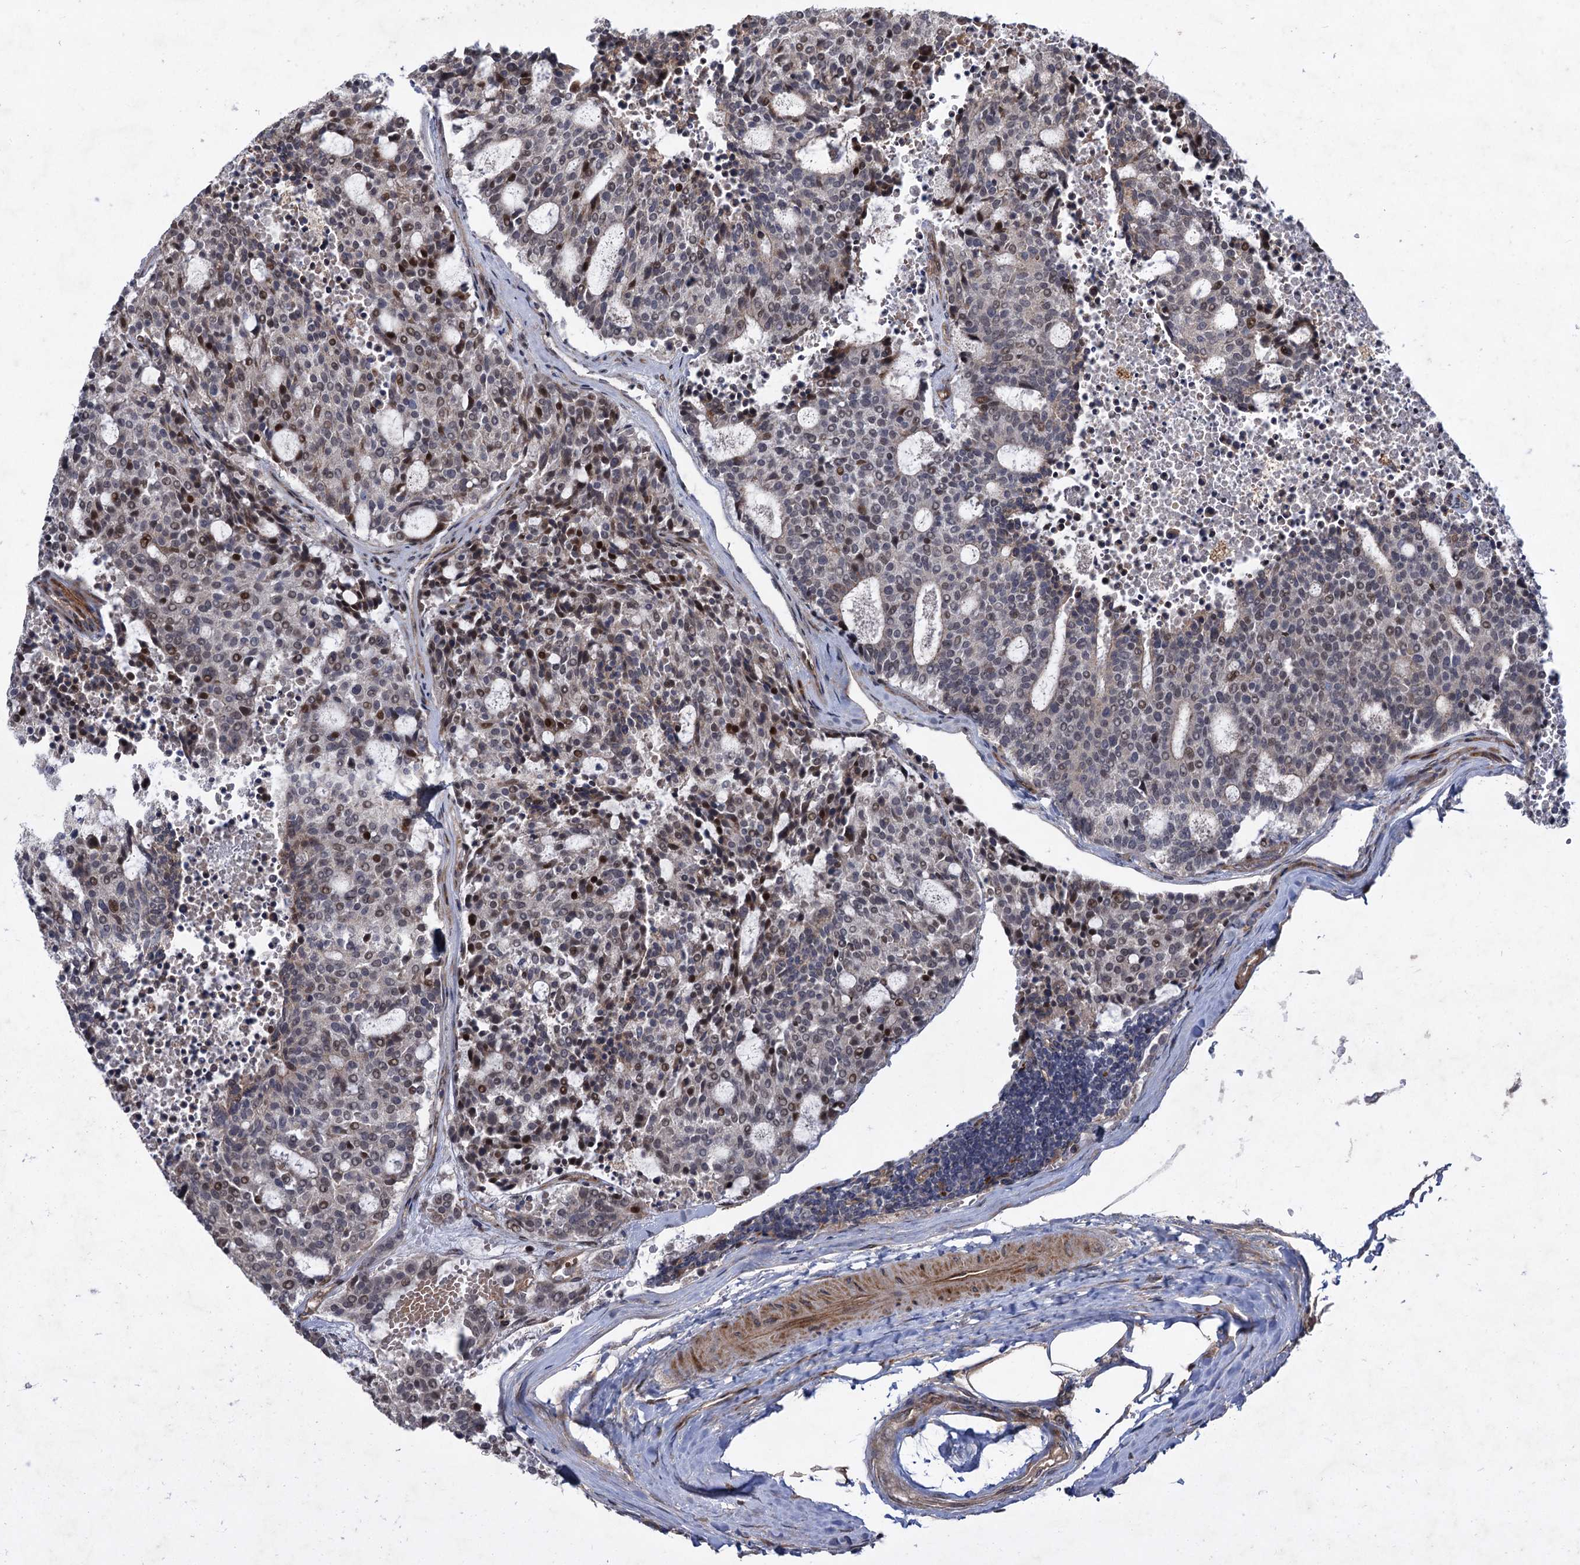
{"staining": {"intensity": "weak", "quantity": "<25%", "location": "nuclear"}, "tissue": "carcinoid", "cell_type": "Tumor cells", "image_type": "cancer", "snomed": [{"axis": "morphology", "description": "Carcinoid, malignant, NOS"}, {"axis": "topography", "description": "Pancreas"}], "caption": "This photomicrograph is of carcinoid stained with IHC to label a protein in brown with the nuclei are counter-stained blue. There is no staining in tumor cells. Brightfield microscopy of immunohistochemistry stained with DAB (brown) and hematoxylin (blue), captured at high magnification.", "gene": "NUDT22", "patient": {"sex": "female", "age": 54}}